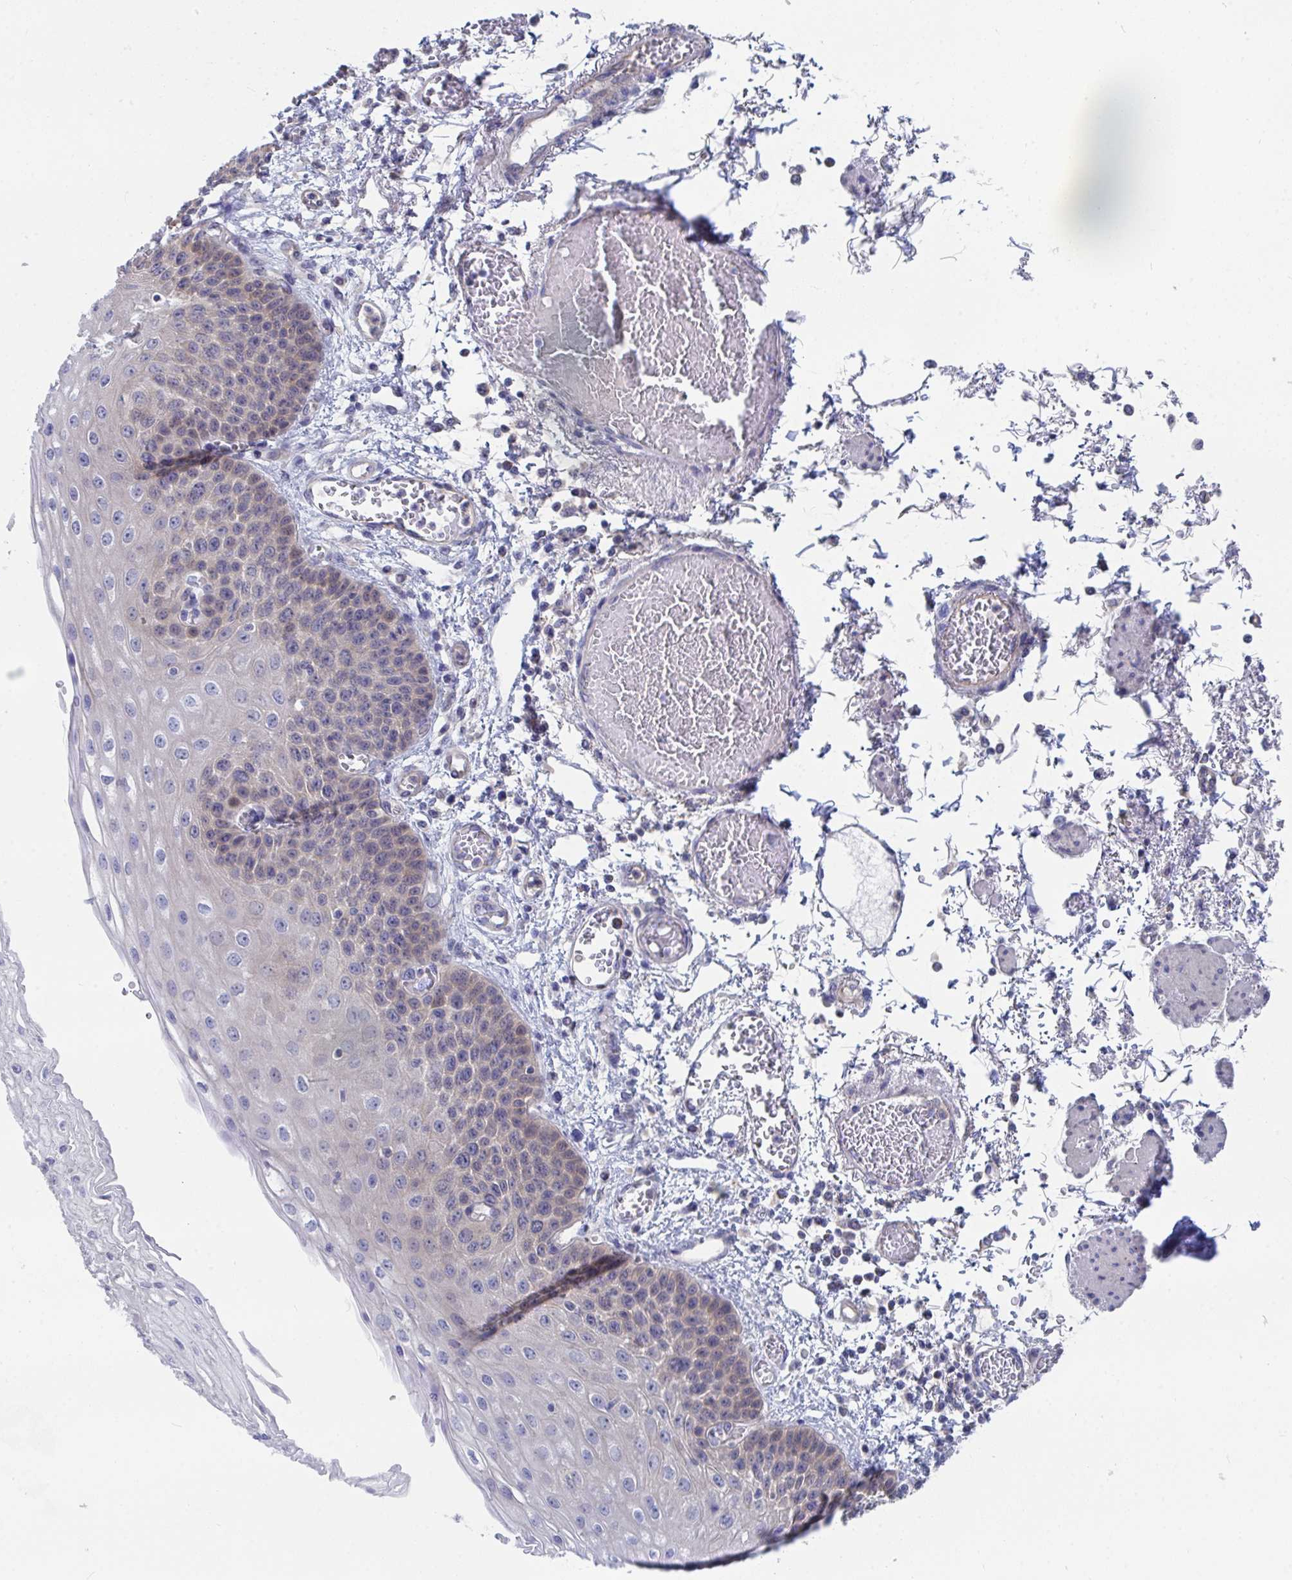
{"staining": {"intensity": "weak", "quantity": "25%-75%", "location": "cytoplasmic/membranous,nuclear"}, "tissue": "esophagus", "cell_type": "Squamous epithelial cells", "image_type": "normal", "snomed": [{"axis": "morphology", "description": "Normal tissue, NOS"}, {"axis": "morphology", "description": "Adenocarcinoma, NOS"}, {"axis": "topography", "description": "Esophagus"}], "caption": "Benign esophagus was stained to show a protein in brown. There is low levels of weak cytoplasmic/membranous,nuclear positivity in about 25%-75% of squamous epithelial cells.", "gene": "P2RX3", "patient": {"sex": "male", "age": 81}}